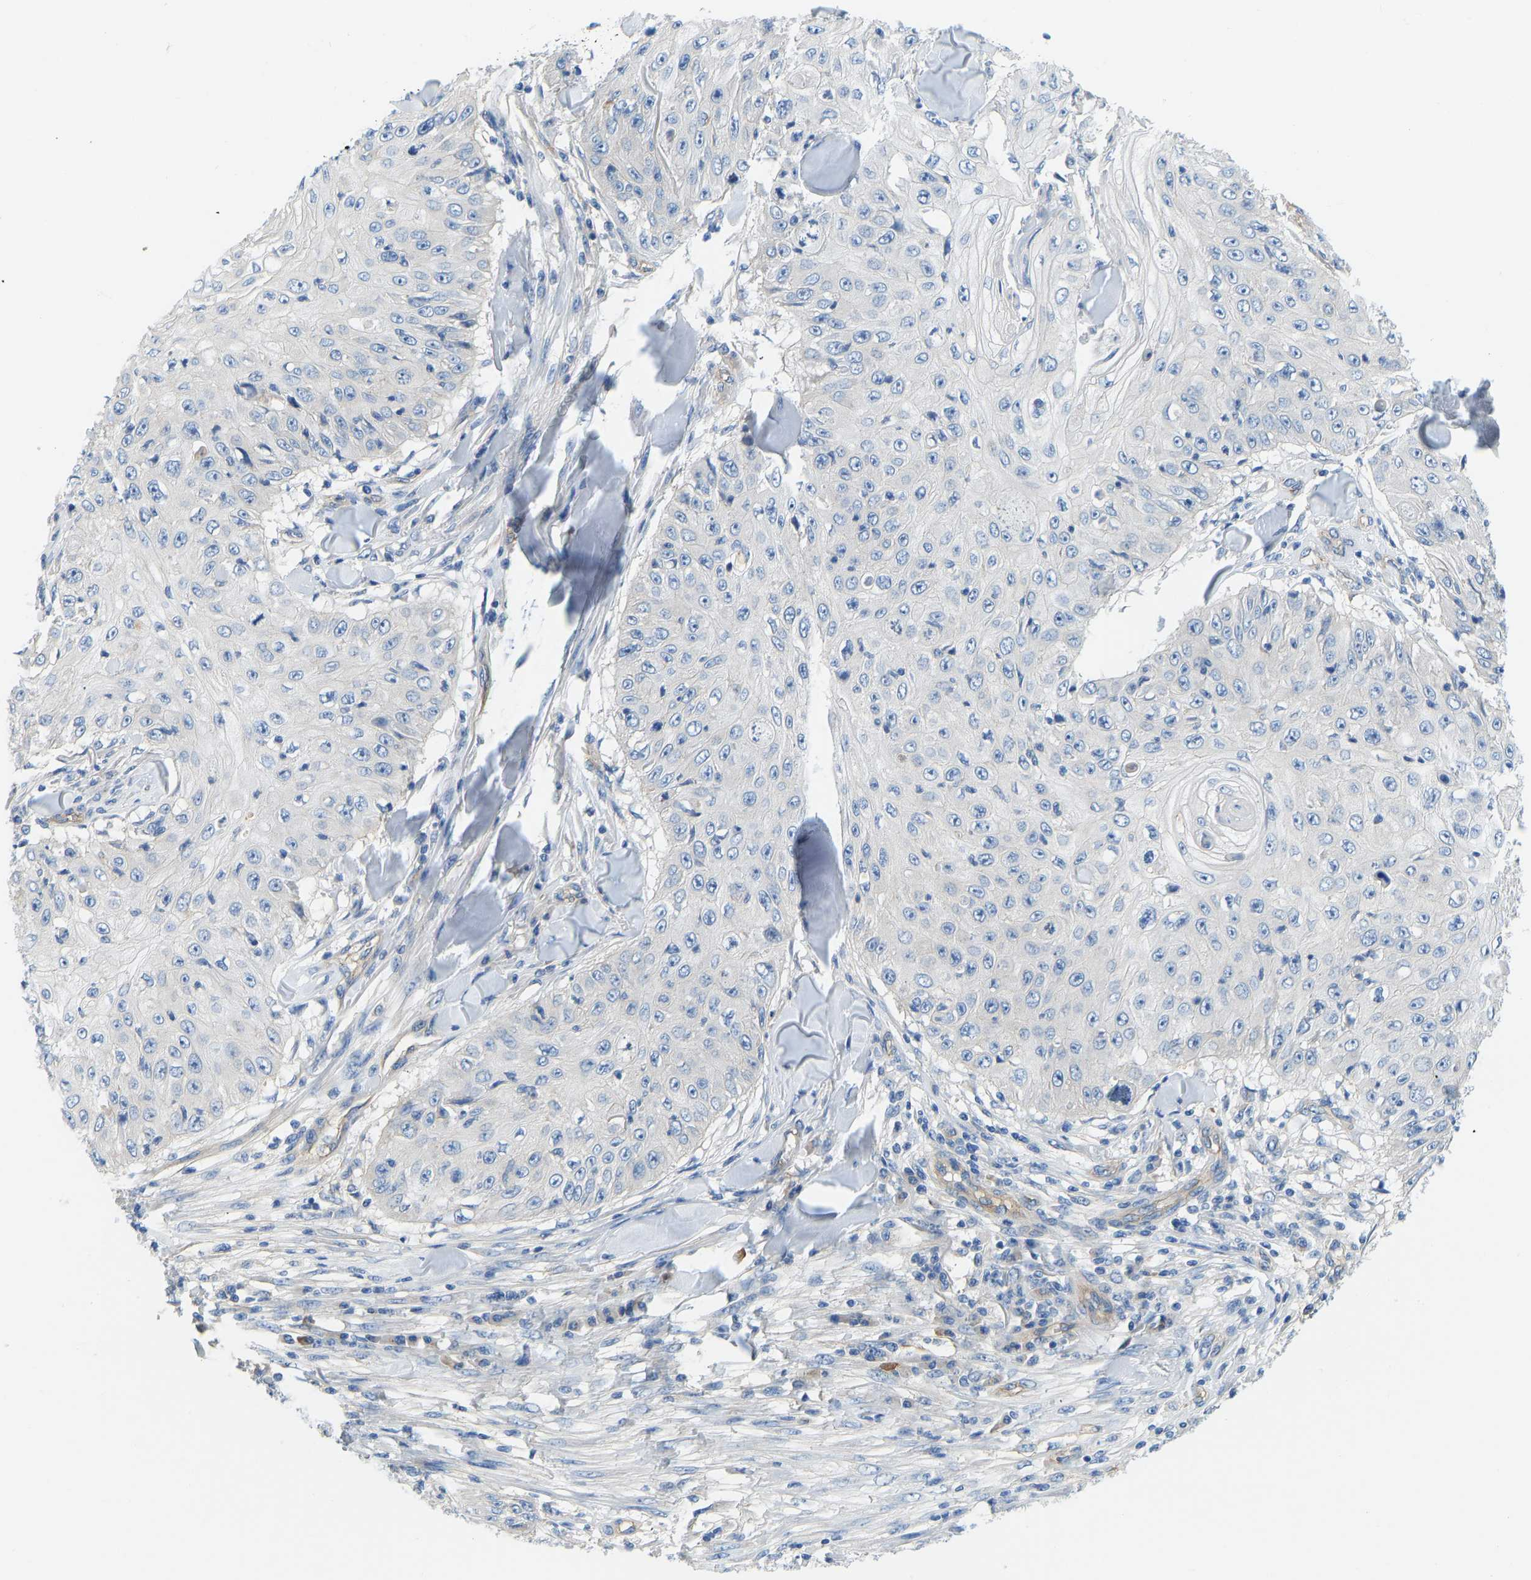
{"staining": {"intensity": "negative", "quantity": "none", "location": "none"}, "tissue": "skin cancer", "cell_type": "Tumor cells", "image_type": "cancer", "snomed": [{"axis": "morphology", "description": "Squamous cell carcinoma, NOS"}, {"axis": "topography", "description": "Skin"}], "caption": "Immunohistochemistry (IHC) micrograph of neoplastic tissue: skin cancer stained with DAB (3,3'-diaminobenzidine) displays no significant protein staining in tumor cells.", "gene": "CHAD", "patient": {"sex": "male", "age": 86}}